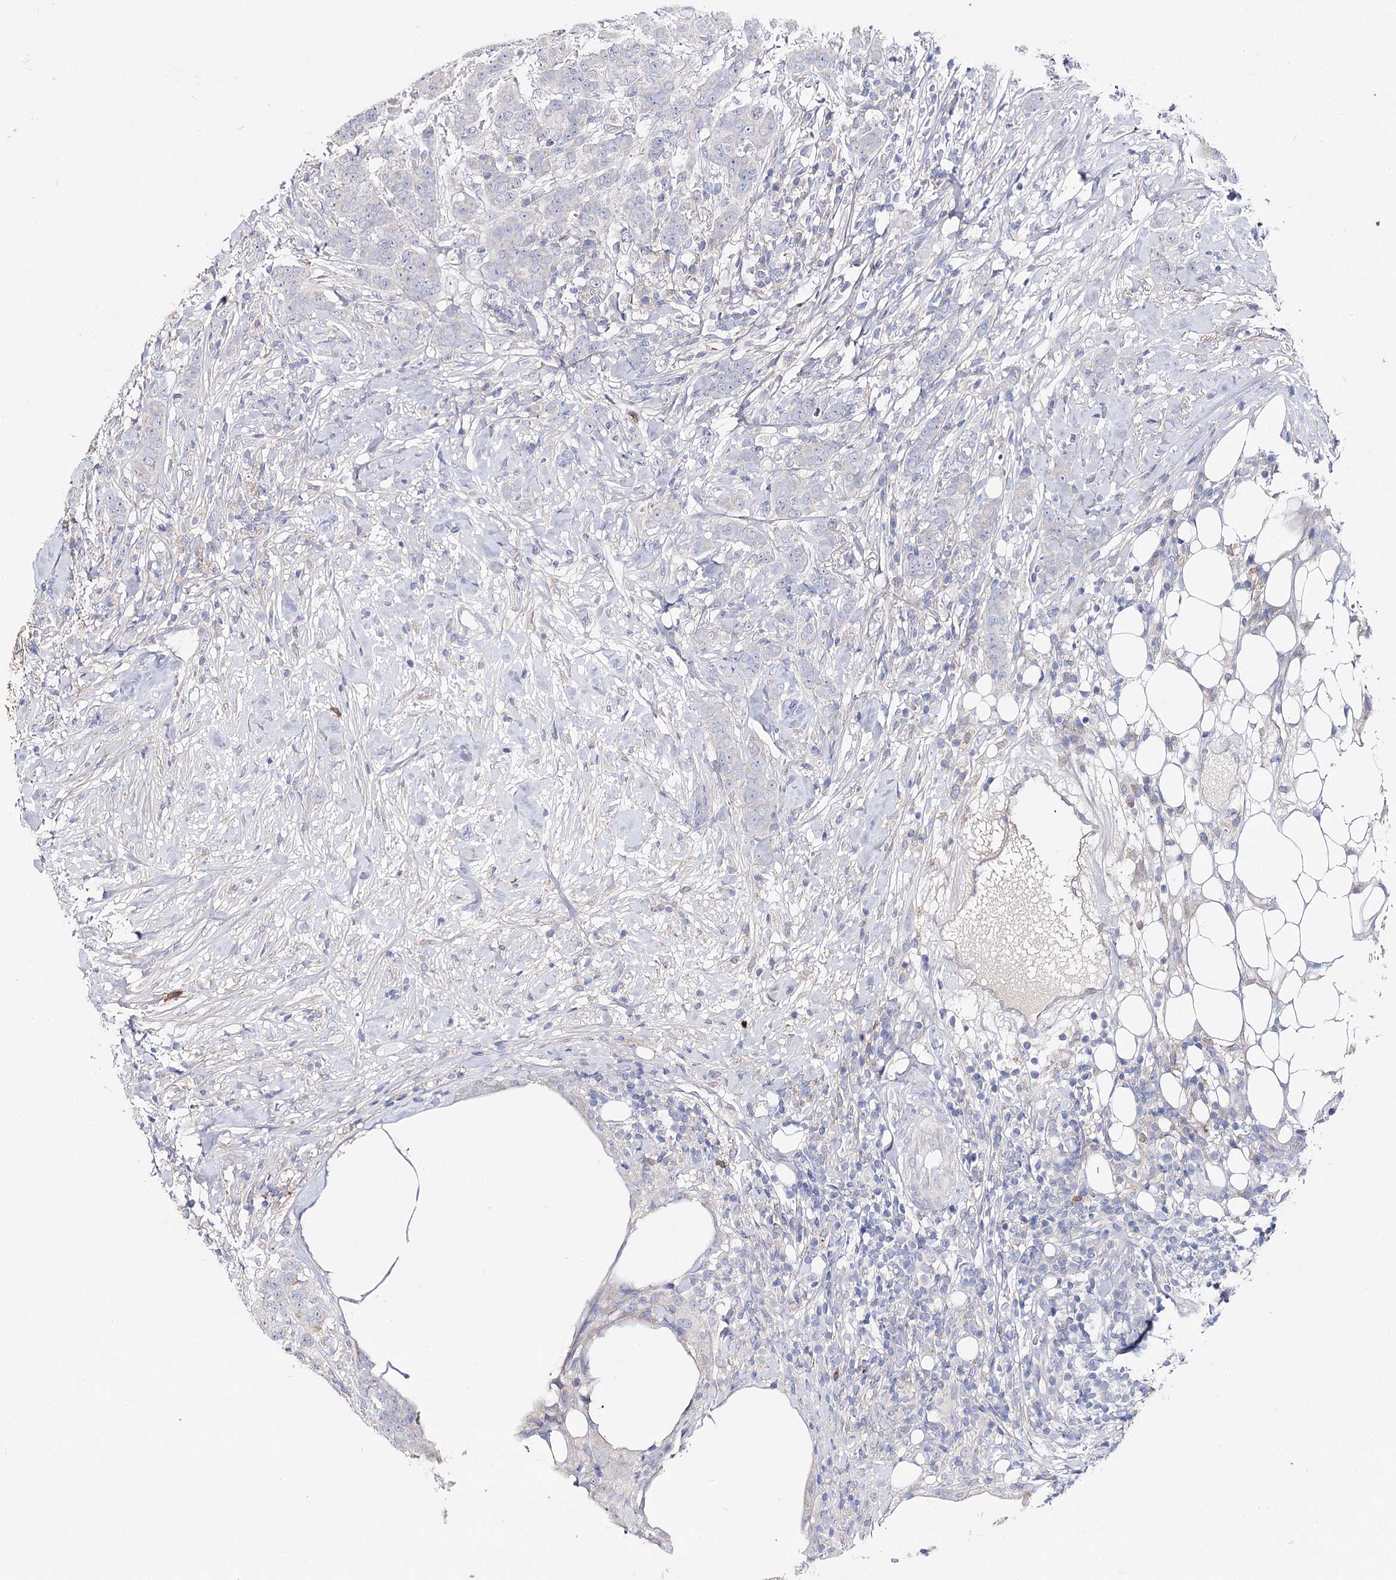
{"staining": {"intensity": "negative", "quantity": "none", "location": "none"}, "tissue": "breast cancer", "cell_type": "Tumor cells", "image_type": "cancer", "snomed": [{"axis": "morphology", "description": "Duct carcinoma"}, {"axis": "topography", "description": "Breast"}], "caption": "Immunohistochemistry histopathology image of neoplastic tissue: breast intraductal carcinoma stained with DAB shows no significant protein staining in tumor cells.", "gene": "NRAP", "patient": {"sex": "female", "age": 40}}